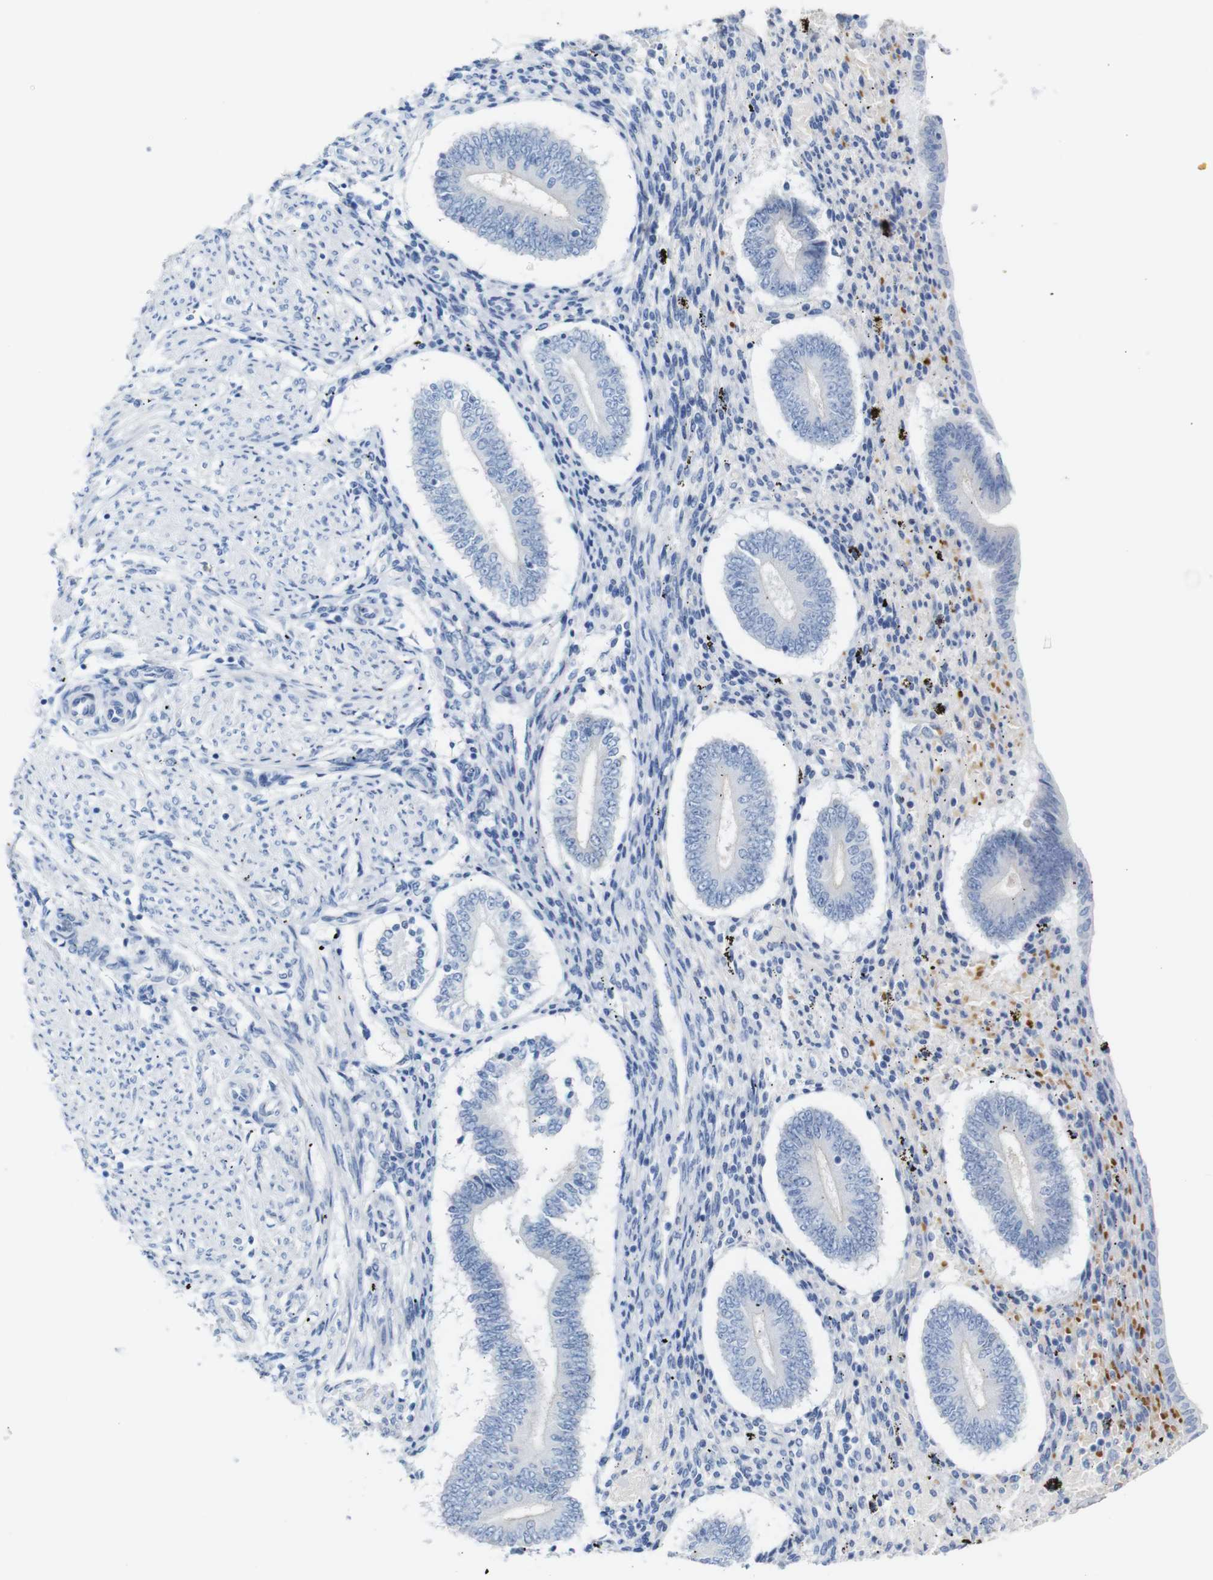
{"staining": {"intensity": "negative", "quantity": "none", "location": "none"}, "tissue": "endometrium", "cell_type": "Cells in endometrial stroma", "image_type": "normal", "snomed": [{"axis": "morphology", "description": "Normal tissue, NOS"}, {"axis": "topography", "description": "Endometrium"}], "caption": "Immunohistochemistry histopathology image of unremarkable endometrium stained for a protein (brown), which reveals no expression in cells in endometrial stroma.", "gene": "ERVMER34", "patient": {"sex": "female", "age": 42}}